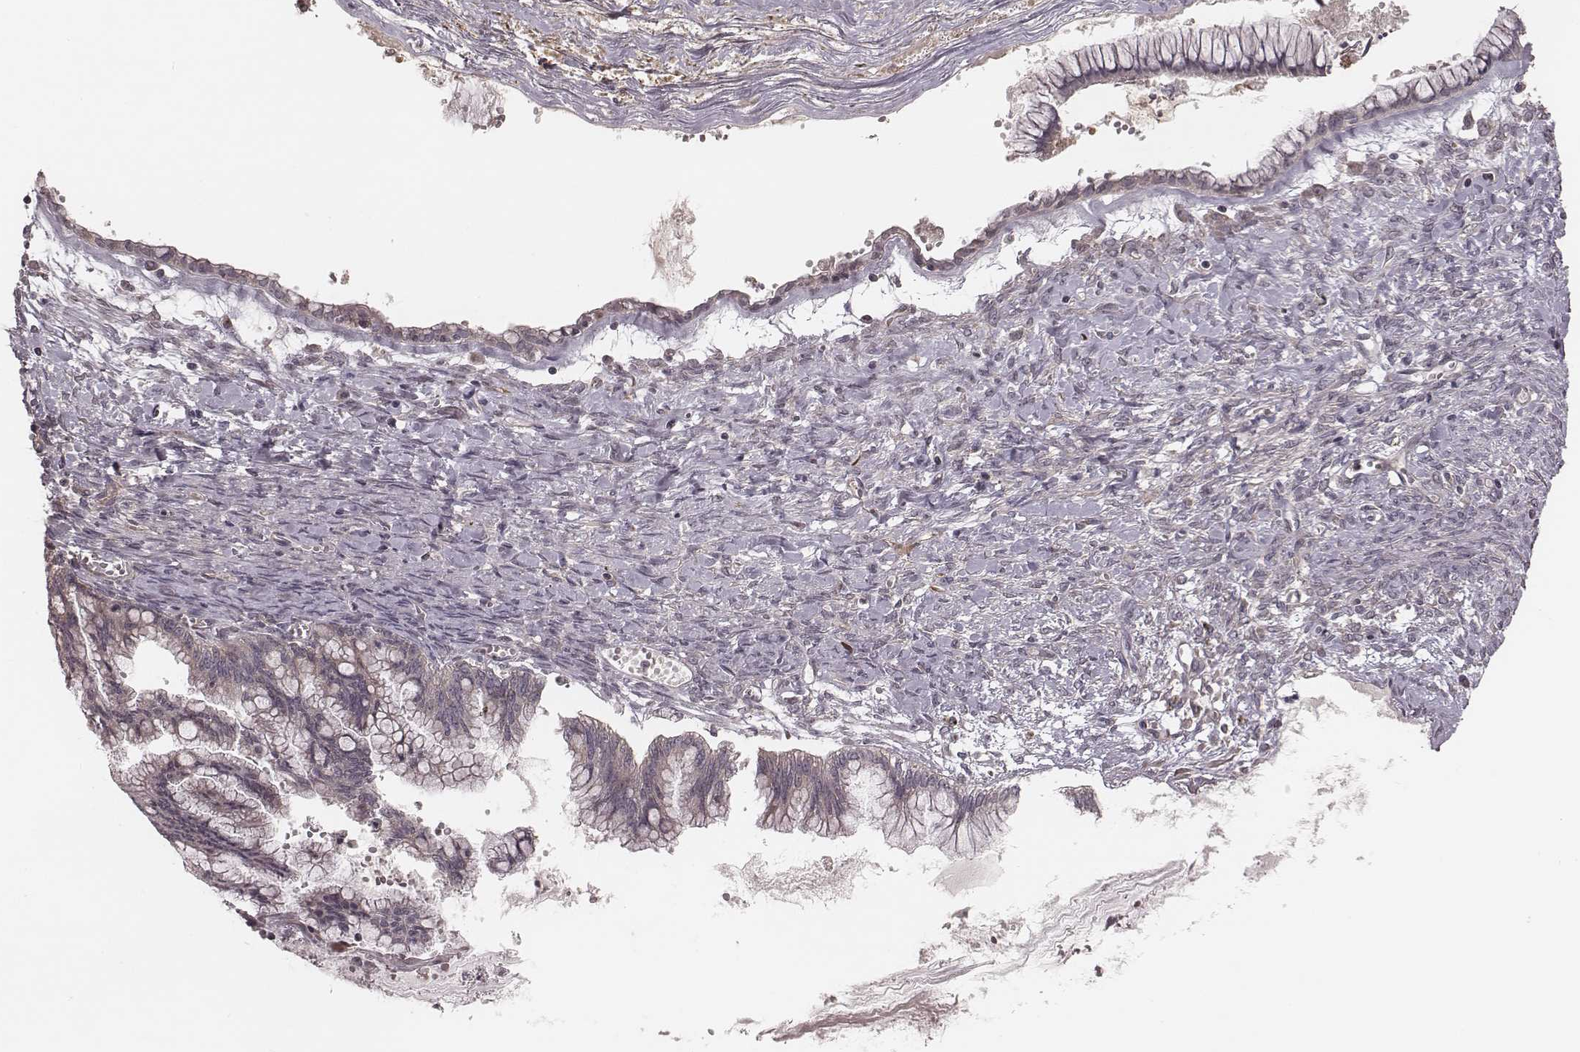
{"staining": {"intensity": "negative", "quantity": "none", "location": "none"}, "tissue": "ovarian cancer", "cell_type": "Tumor cells", "image_type": "cancer", "snomed": [{"axis": "morphology", "description": "Cystadenocarcinoma, mucinous, NOS"}, {"axis": "topography", "description": "Ovary"}], "caption": "The micrograph reveals no significant expression in tumor cells of ovarian cancer (mucinous cystadenocarcinoma).", "gene": "IL5", "patient": {"sex": "female", "age": 67}}